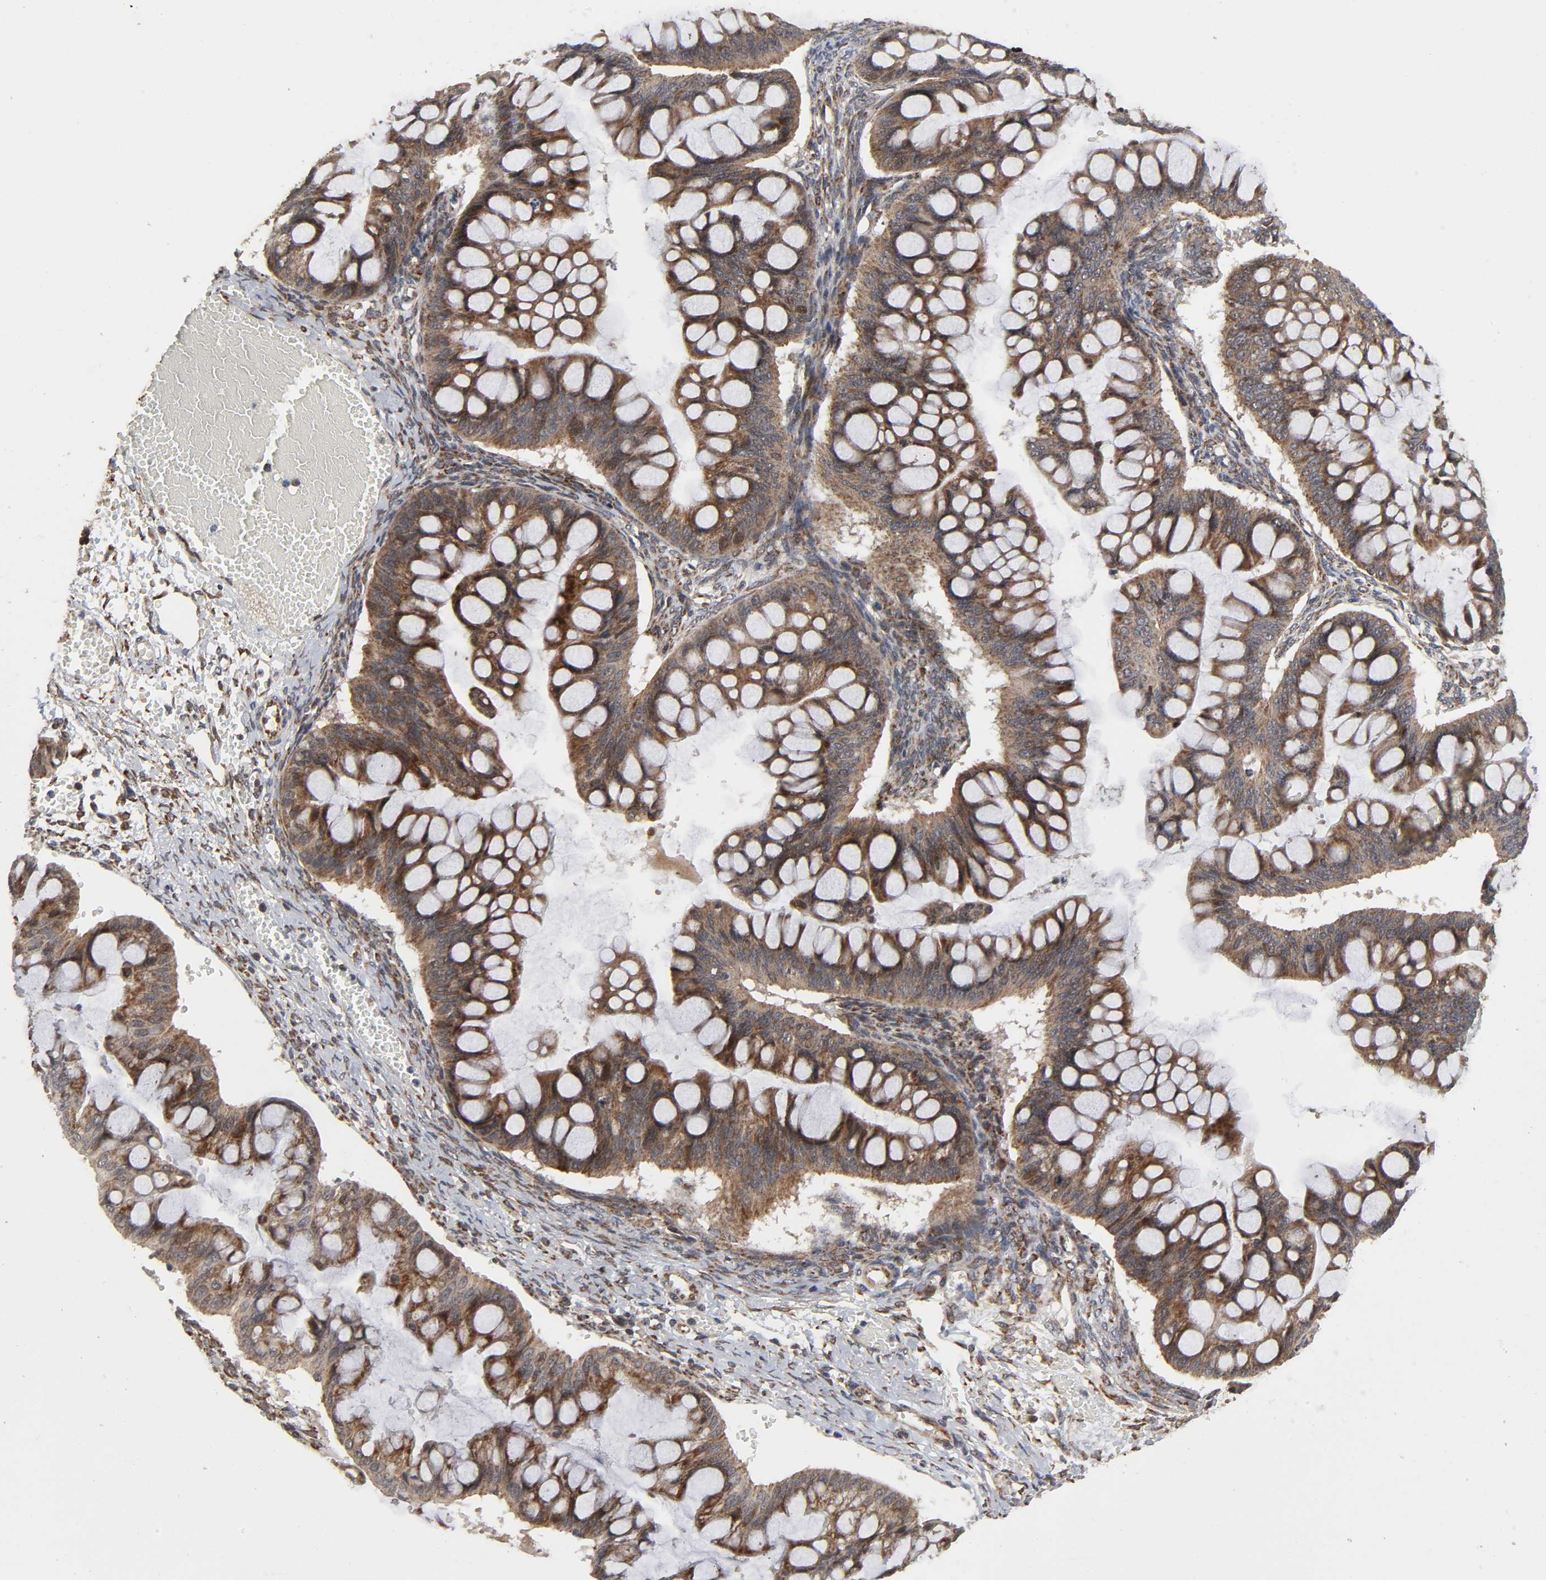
{"staining": {"intensity": "strong", "quantity": ">75%", "location": "cytoplasmic/membranous"}, "tissue": "ovarian cancer", "cell_type": "Tumor cells", "image_type": "cancer", "snomed": [{"axis": "morphology", "description": "Cystadenocarcinoma, mucinous, NOS"}, {"axis": "topography", "description": "Ovary"}], "caption": "Human ovarian mucinous cystadenocarcinoma stained with a protein marker demonstrates strong staining in tumor cells.", "gene": "SLC30A9", "patient": {"sex": "female", "age": 73}}